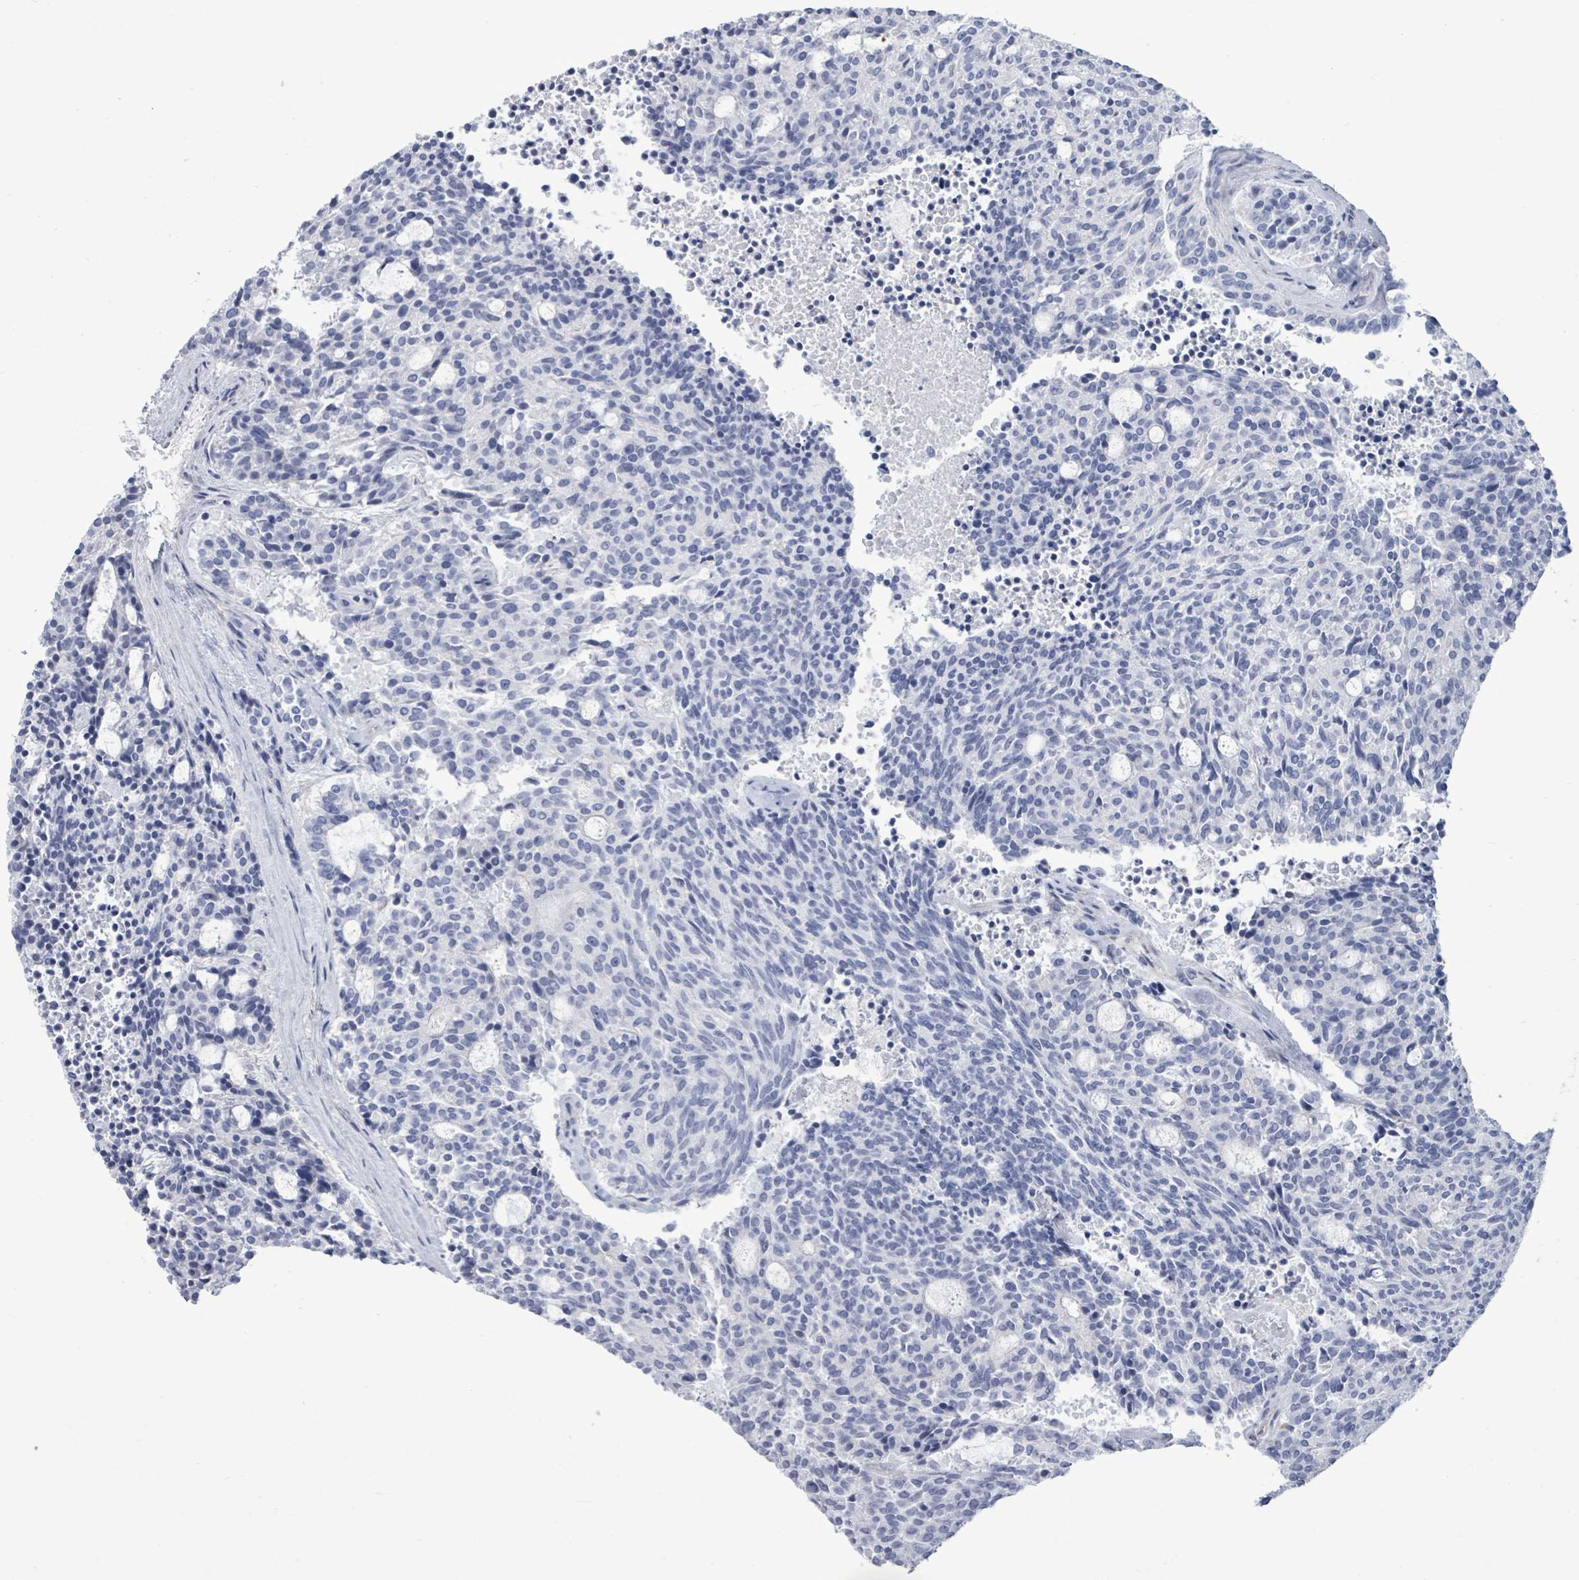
{"staining": {"intensity": "negative", "quantity": "none", "location": "none"}, "tissue": "carcinoid", "cell_type": "Tumor cells", "image_type": "cancer", "snomed": [{"axis": "morphology", "description": "Carcinoid, malignant, NOS"}, {"axis": "topography", "description": "Pancreas"}], "caption": "This is a micrograph of IHC staining of carcinoid, which shows no positivity in tumor cells.", "gene": "CT45A5", "patient": {"sex": "female", "age": 54}}